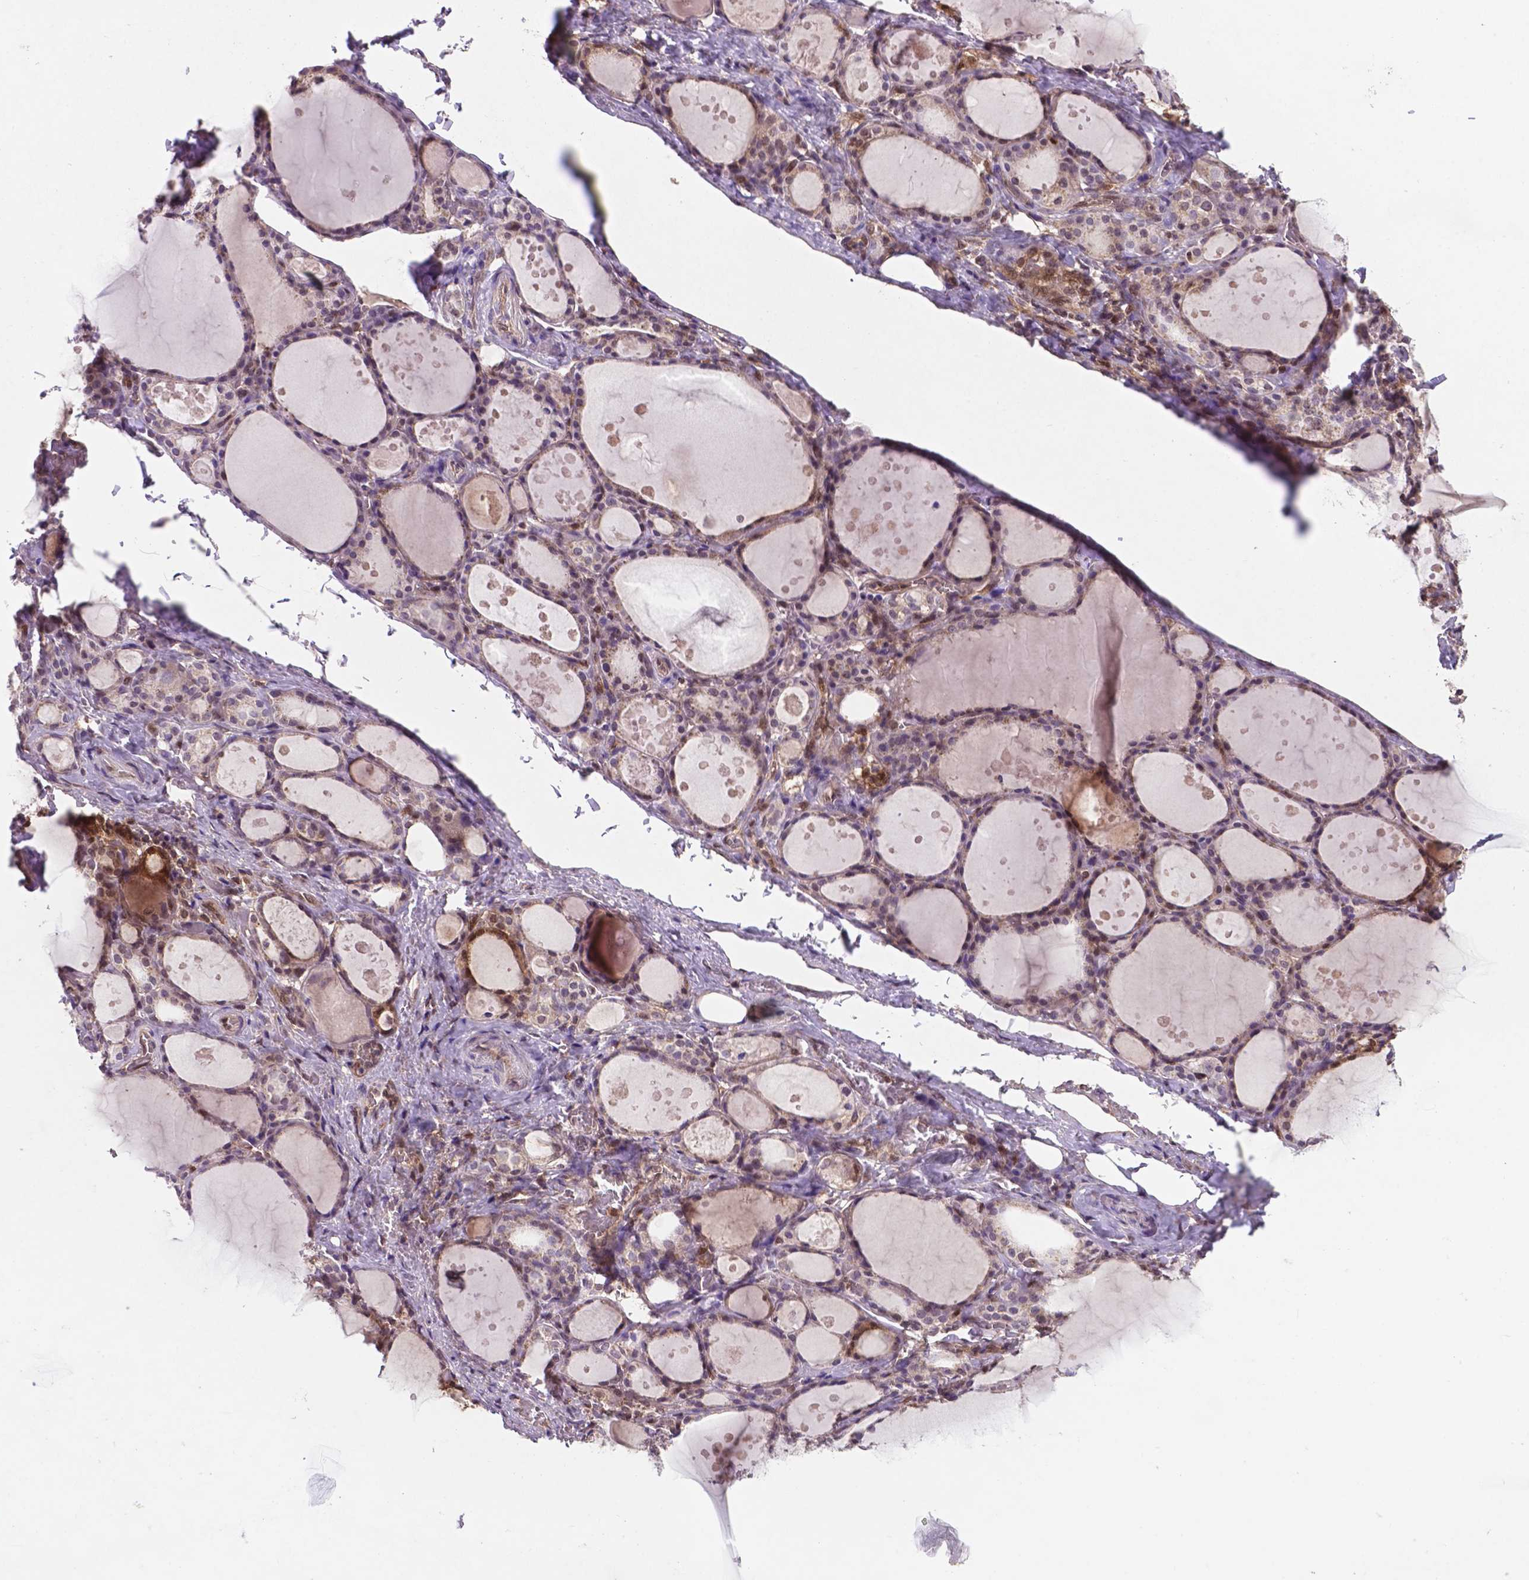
{"staining": {"intensity": "weak", "quantity": "25%-75%", "location": "cytoplasmic/membranous,nuclear"}, "tissue": "thyroid gland", "cell_type": "Glandular cells", "image_type": "normal", "snomed": [{"axis": "morphology", "description": "Normal tissue, NOS"}, {"axis": "topography", "description": "Thyroid gland"}], "caption": "A high-resolution micrograph shows immunohistochemistry staining of unremarkable thyroid gland, which exhibits weak cytoplasmic/membranous,nuclear staining in about 25%-75% of glandular cells.", "gene": "UBE2L6", "patient": {"sex": "male", "age": 68}}